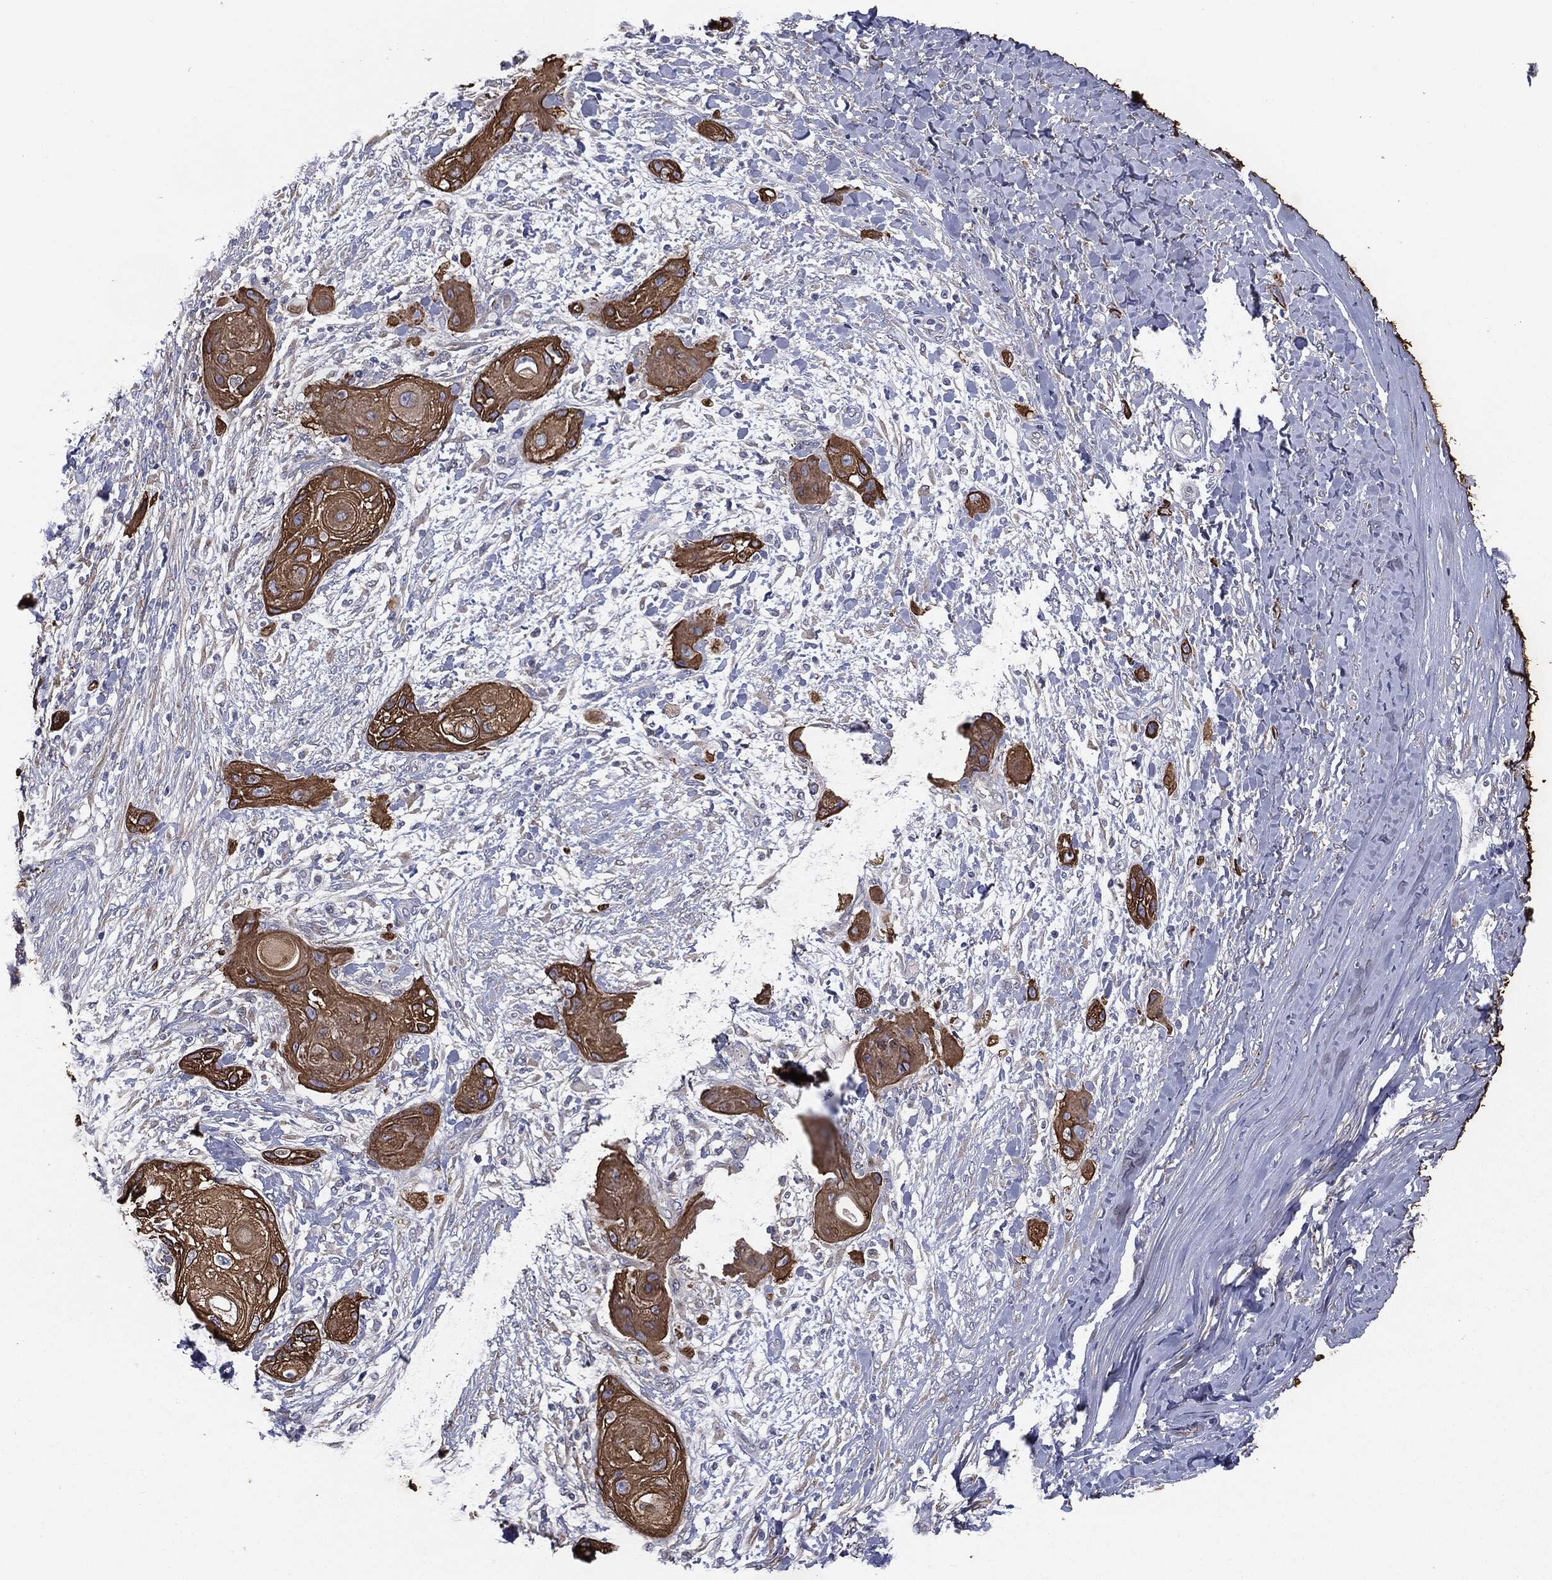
{"staining": {"intensity": "strong", "quantity": ">75%", "location": "cytoplasmic/membranous"}, "tissue": "skin cancer", "cell_type": "Tumor cells", "image_type": "cancer", "snomed": [{"axis": "morphology", "description": "Squamous cell carcinoma, NOS"}, {"axis": "topography", "description": "Skin"}], "caption": "Skin cancer (squamous cell carcinoma) was stained to show a protein in brown. There is high levels of strong cytoplasmic/membranous expression in approximately >75% of tumor cells.", "gene": "KRT5", "patient": {"sex": "male", "age": 62}}